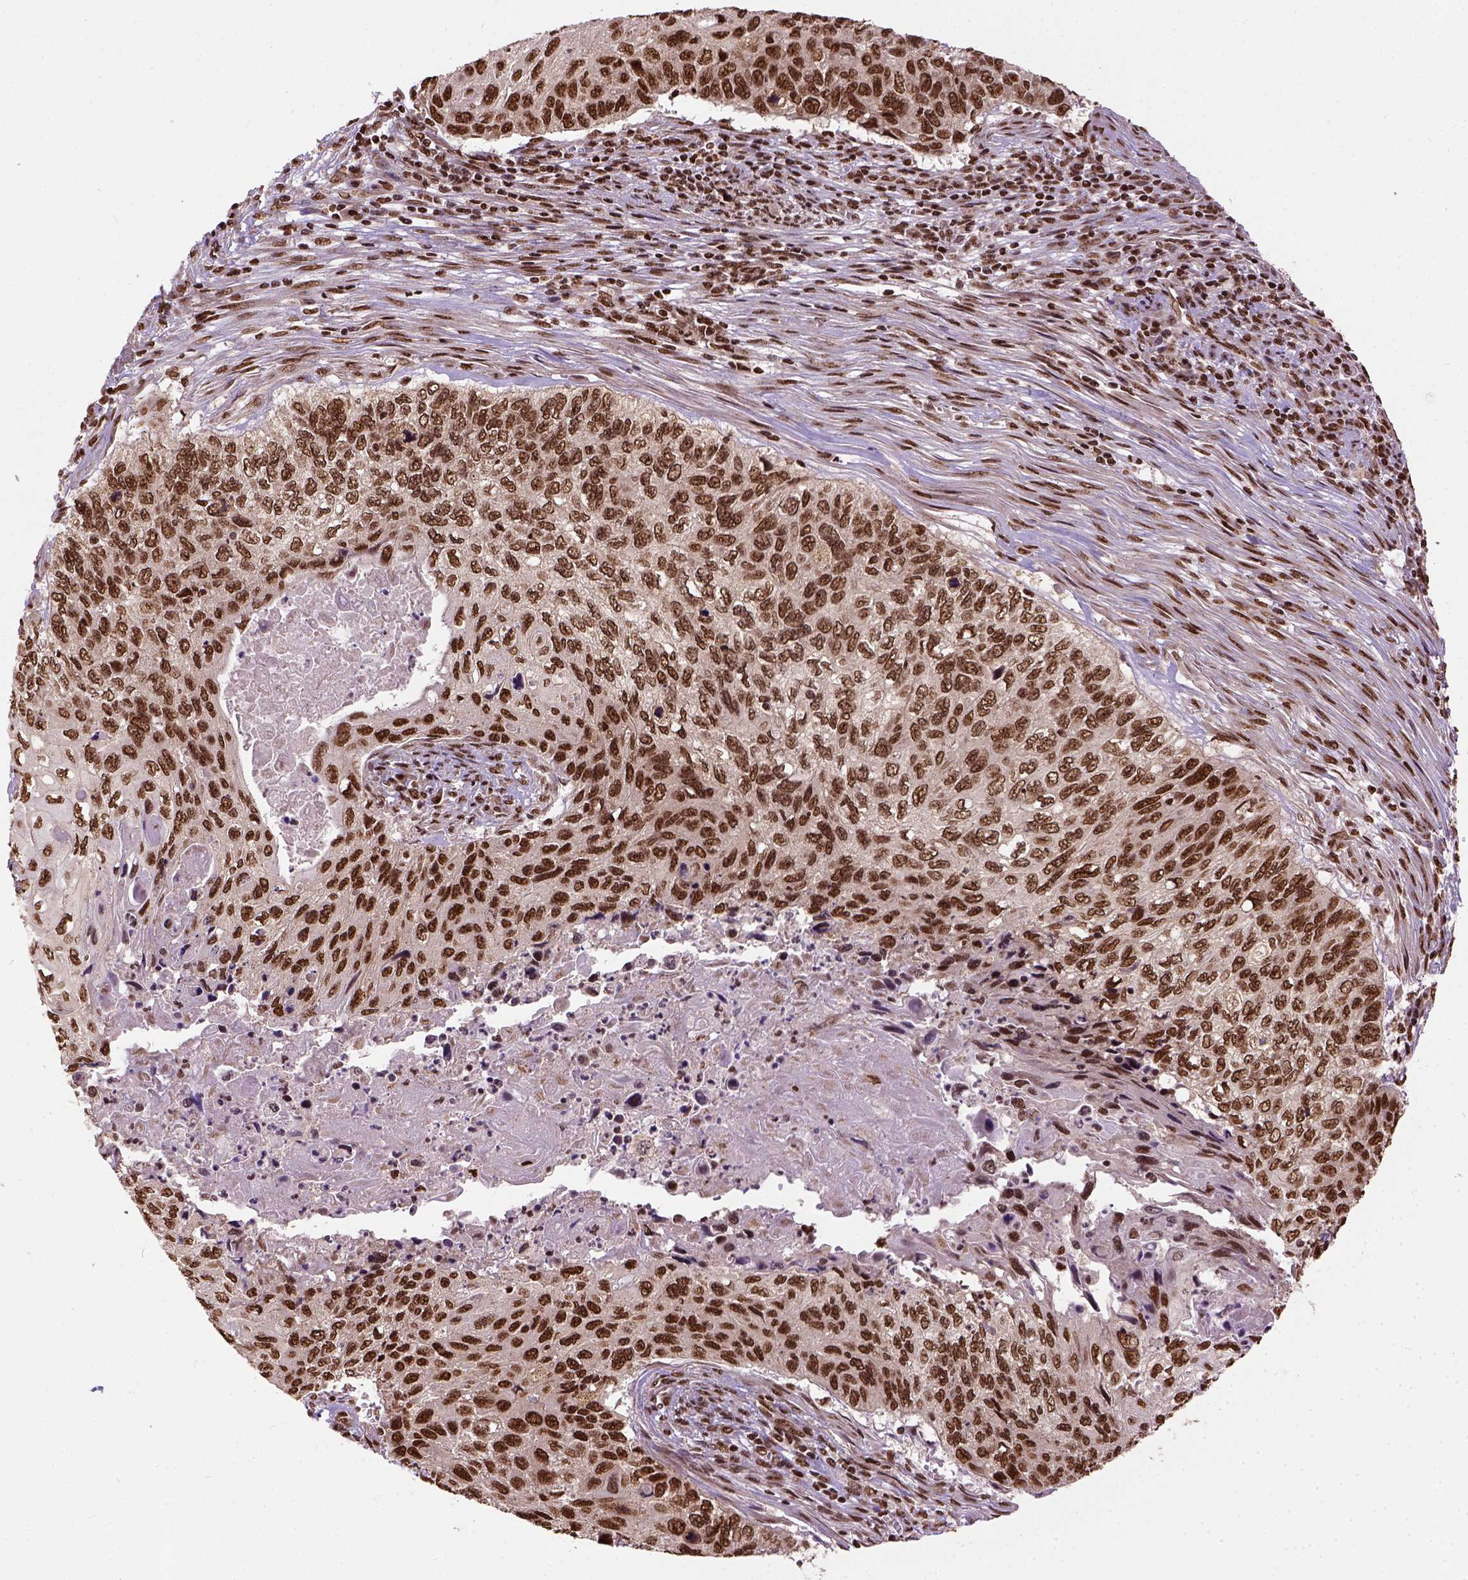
{"staining": {"intensity": "moderate", "quantity": ">75%", "location": "nuclear"}, "tissue": "cervical cancer", "cell_type": "Tumor cells", "image_type": "cancer", "snomed": [{"axis": "morphology", "description": "Squamous cell carcinoma, NOS"}, {"axis": "topography", "description": "Cervix"}], "caption": "The image demonstrates a brown stain indicating the presence of a protein in the nuclear of tumor cells in squamous cell carcinoma (cervical).", "gene": "NACC1", "patient": {"sex": "female", "age": 70}}